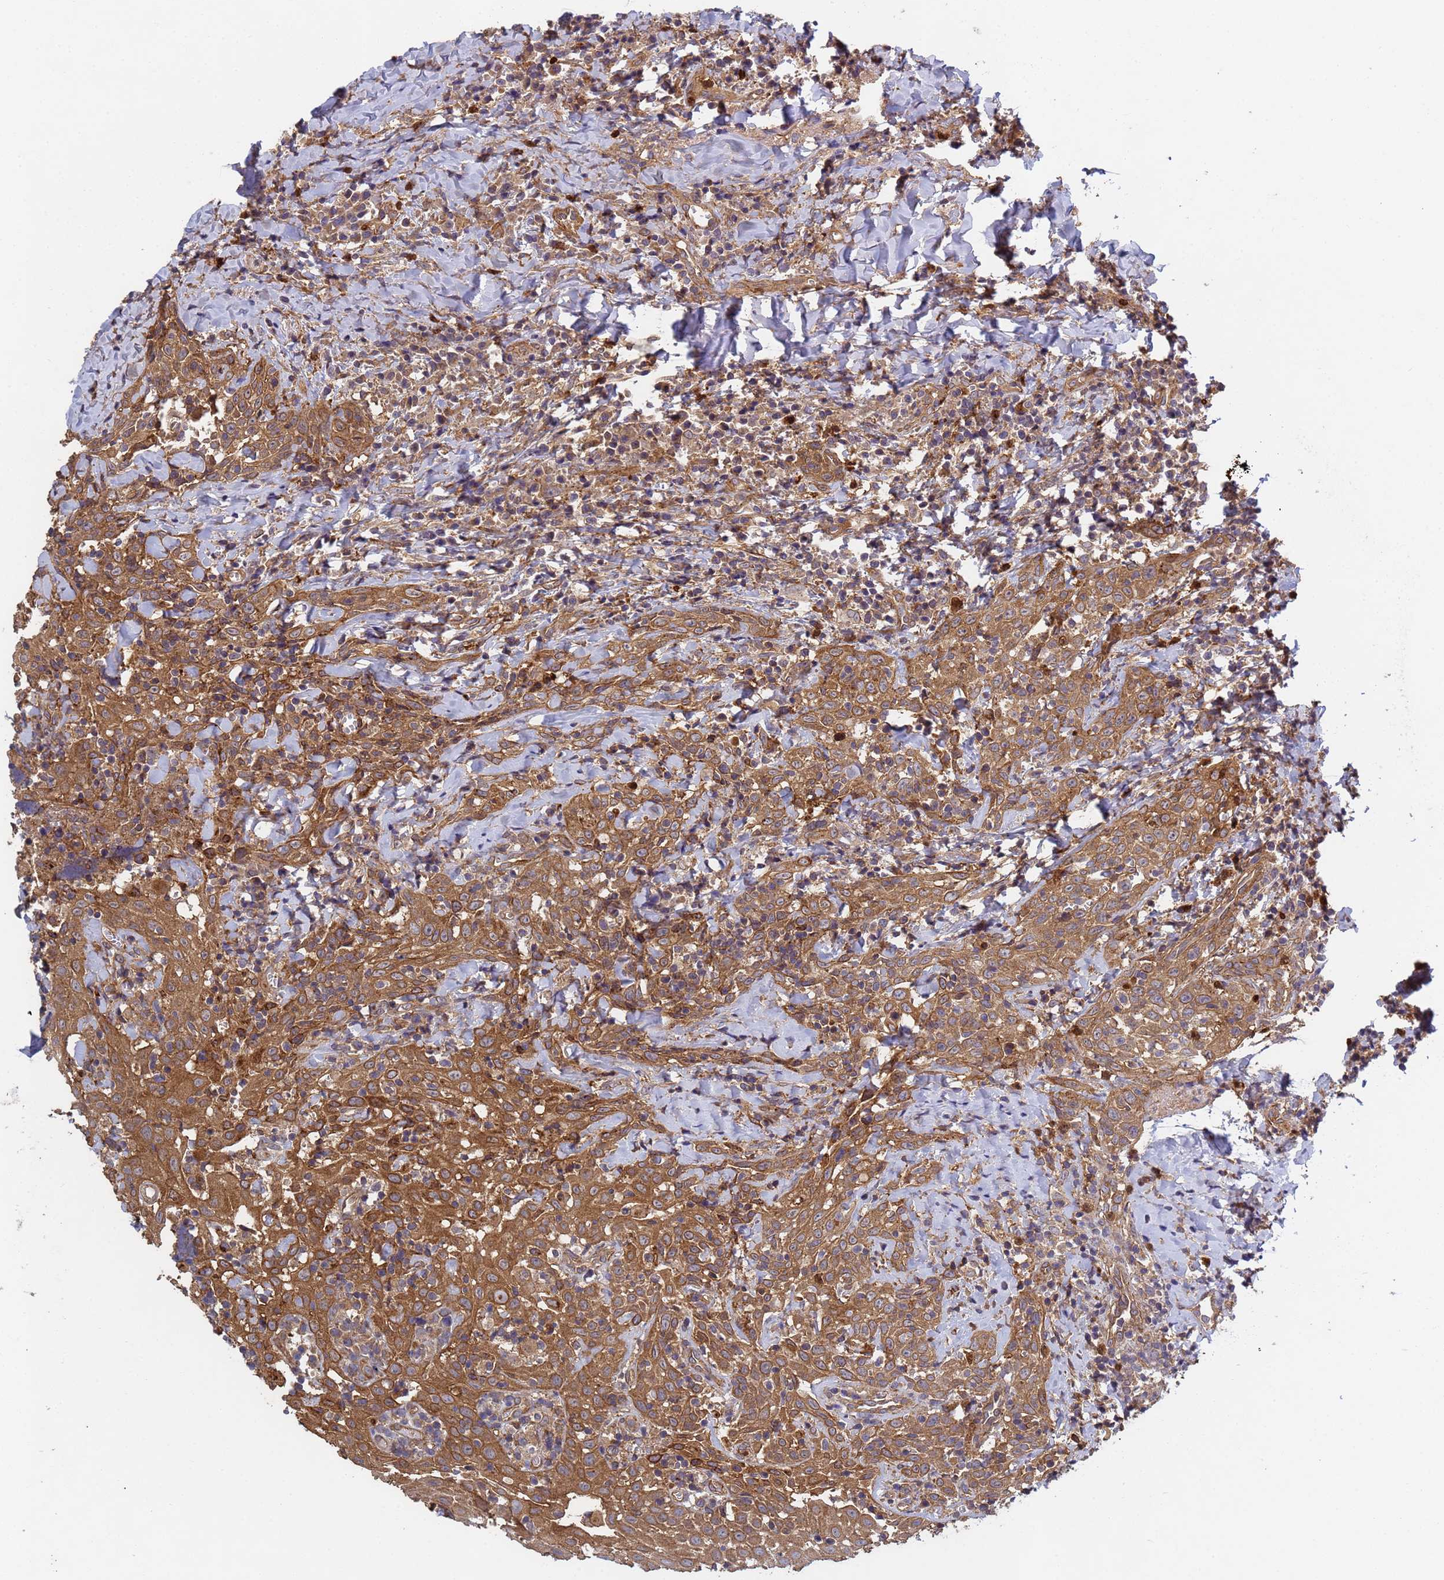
{"staining": {"intensity": "moderate", "quantity": ">75%", "location": "cytoplasmic/membranous"}, "tissue": "head and neck cancer", "cell_type": "Tumor cells", "image_type": "cancer", "snomed": [{"axis": "morphology", "description": "Squamous cell carcinoma, NOS"}, {"axis": "topography", "description": "Head-Neck"}], "caption": "DAB (3,3'-diaminobenzidine) immunohistochemical staining of human squamous cell carcinoma (head and neck) demonstrates moderate cytoplasmic/membranous protein positivity in about >75% of tumor cells.", "gene": "C8orf34", "patient": {"sex": "female", "age": 70}}